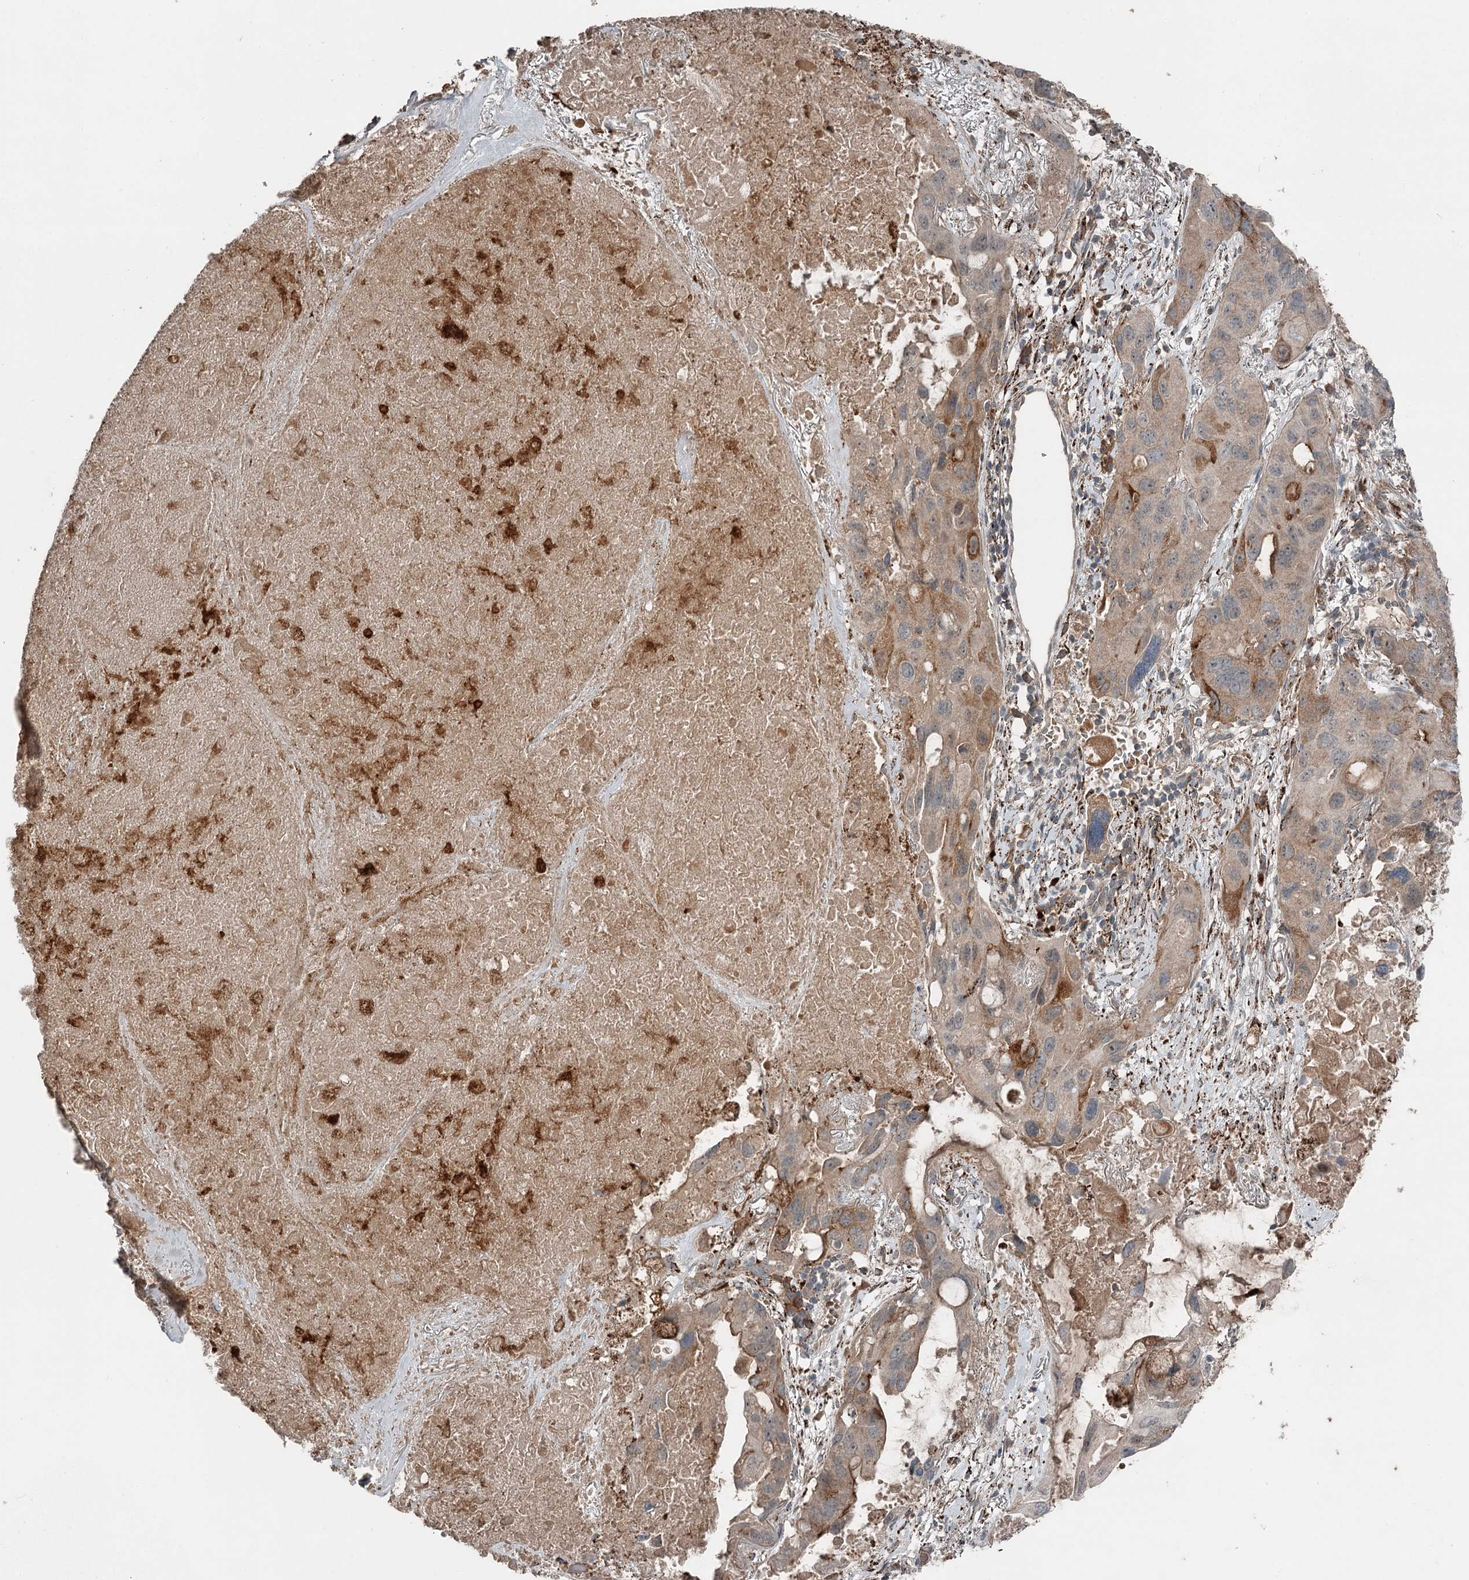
{"staining": {"intensity": "strong", "quantity": "<25%", "location": "cytoplasmic/membranous"}, "tissue": "lung cancer", "cell_type": "Tumor cells", "image_type": "cancer", "snomed": [{"axis": "morphology", "description": "Squamous cell carcinoma, NOS"}, {"axis": "topography", "description": "Lung"}], "caption": "This is an image of immunohistochemistry staining of lung squamous cell carcinoma, which shows strong expression in the cytoplasmic/membranous of tumor cells.", "gene": "SLC39A8", "patient": {"sex": "female", "age": 73}}